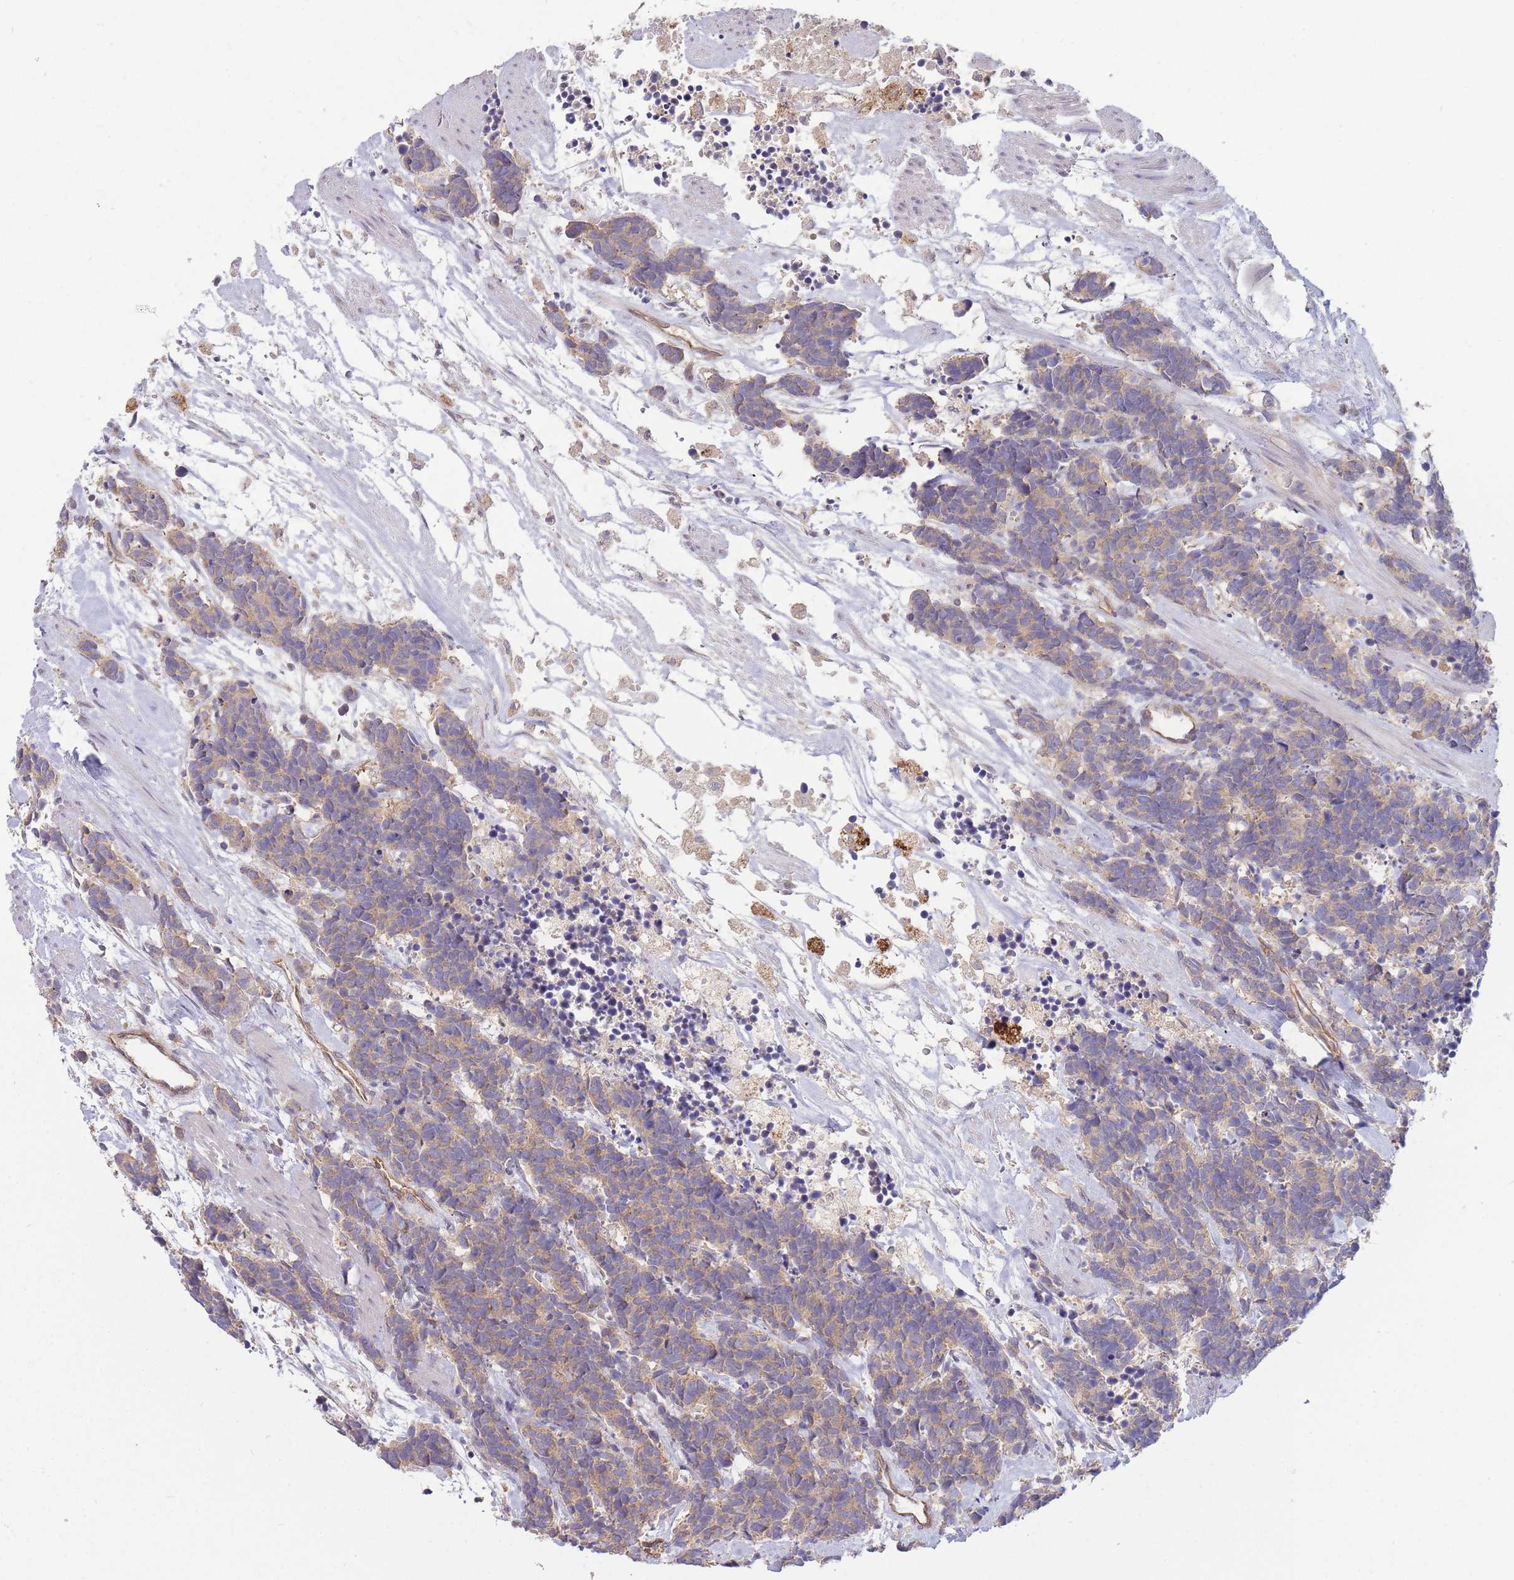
{"staining": {"intensity": "weak", "quantity": "25%-75%", "location": "cytoplasmic/membranous"}, "tissue": "carcinoid", "cell_type": "Tumor cells", "image_type": "cancer", "snomed": [{"axis": "morphology", "description": "Carcinoma, NOS"}, {"axis": "morphology", "description": "Carcinoid, malignant, NOS"}, {"axis": "topography", "description": "Prostate"}], "caption": "This is a histology image of immunohistochemistry staining of carcinoma, which shows weak positivity in the cytoplasmic/membranous of tumor cells.", "gene": "NDUFAF5", "patient": {"sex": "male", "age": 57}}